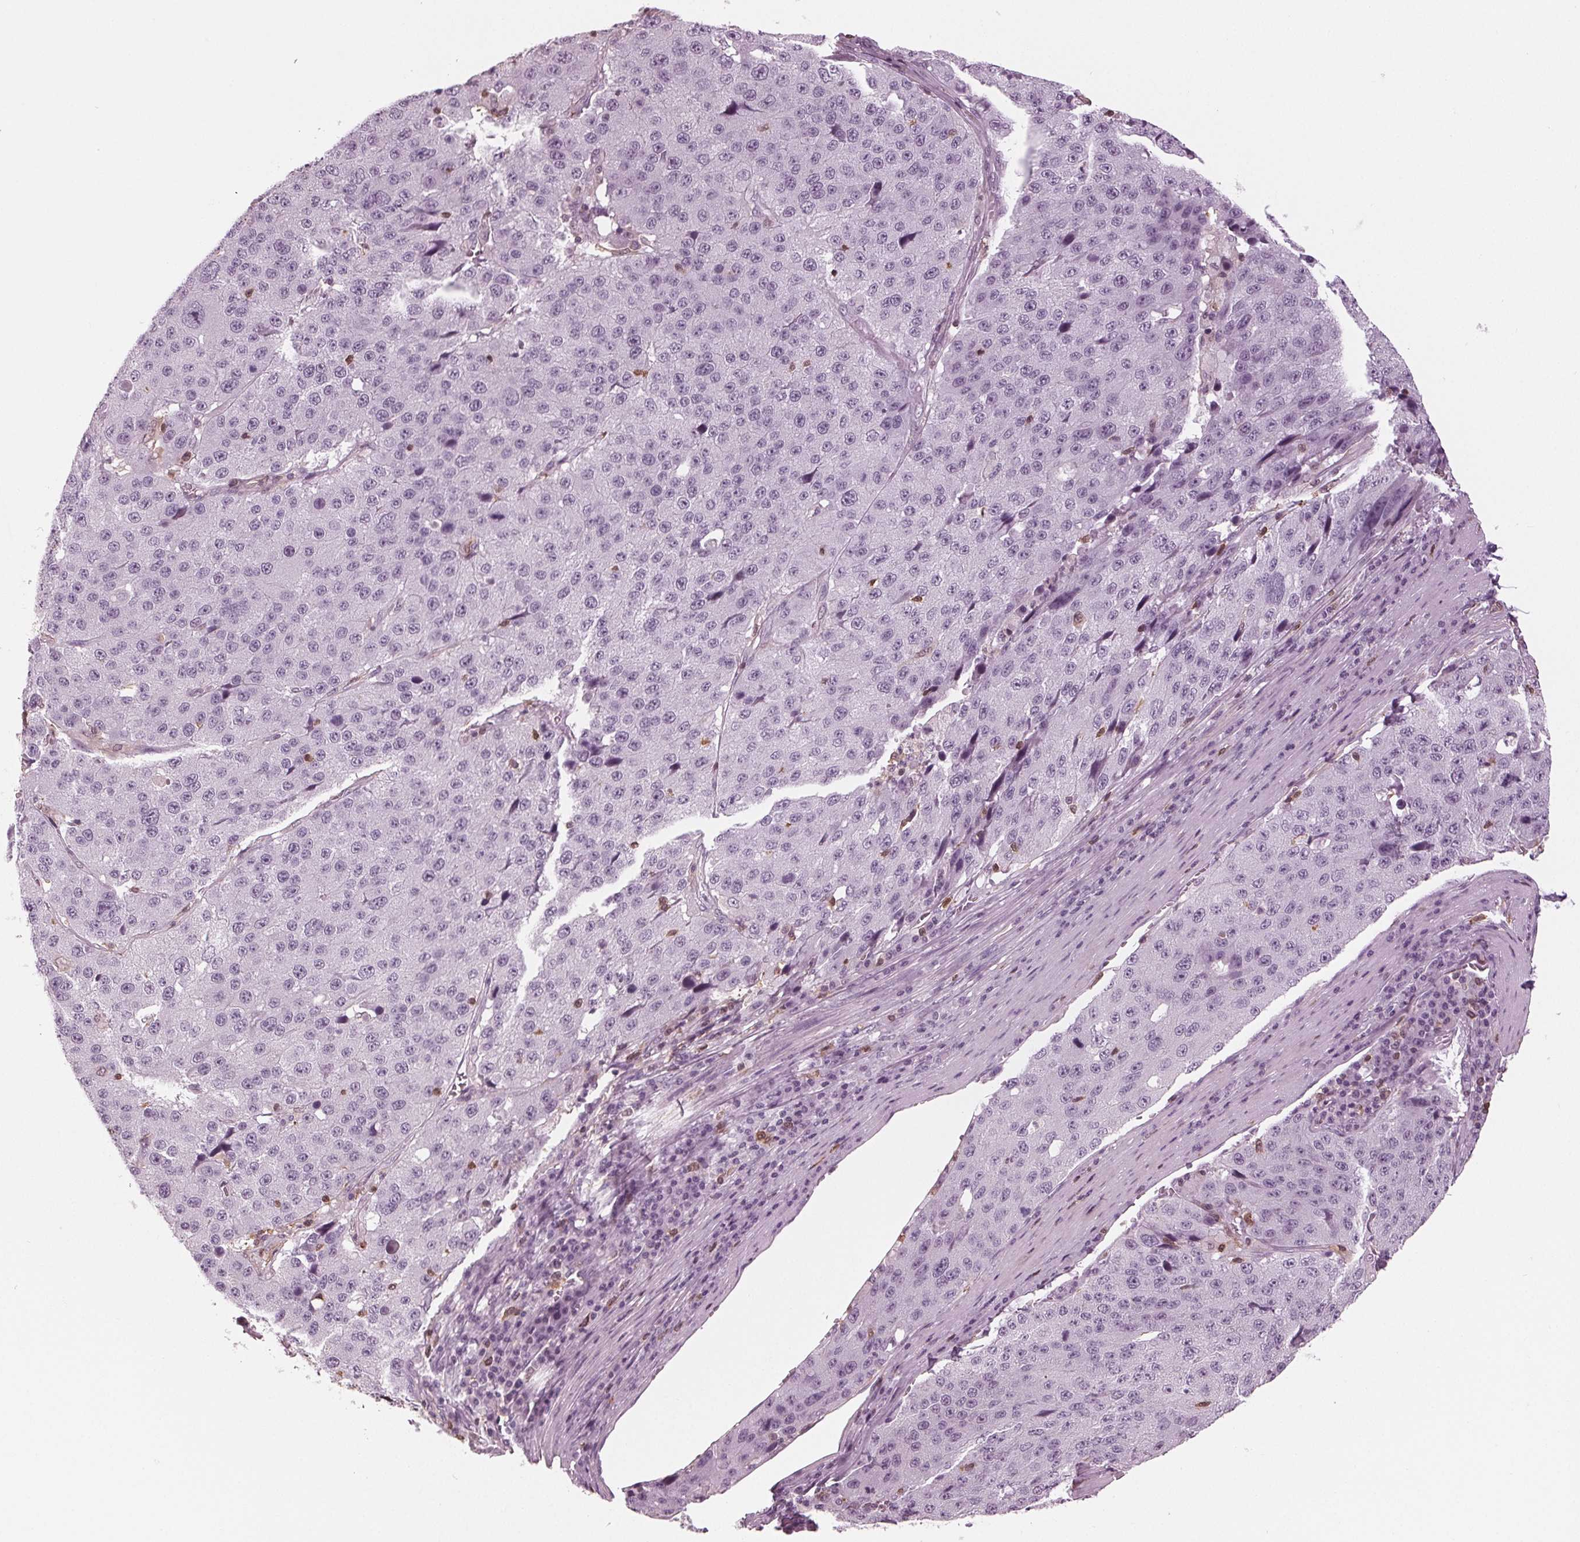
{"staining": {"intensity": "negative", "quantity": "none", "location": "none"}, "tissue": "stomach cancer", "cell_type": "Tumor cells", "image_type": "cancer", "snomed": [{"axis": "morphology", "description": "Adenocarcinoma, NOS"}, {"axis": "topography", "description": "Stomach"}], "caption": "High power microscopy image of an IHC image of adenocarcinoma (stomach), revealing no significant expression in tumor cells.", "gene": "BTLA", "patient": {"sex": "male", "age": 71}}